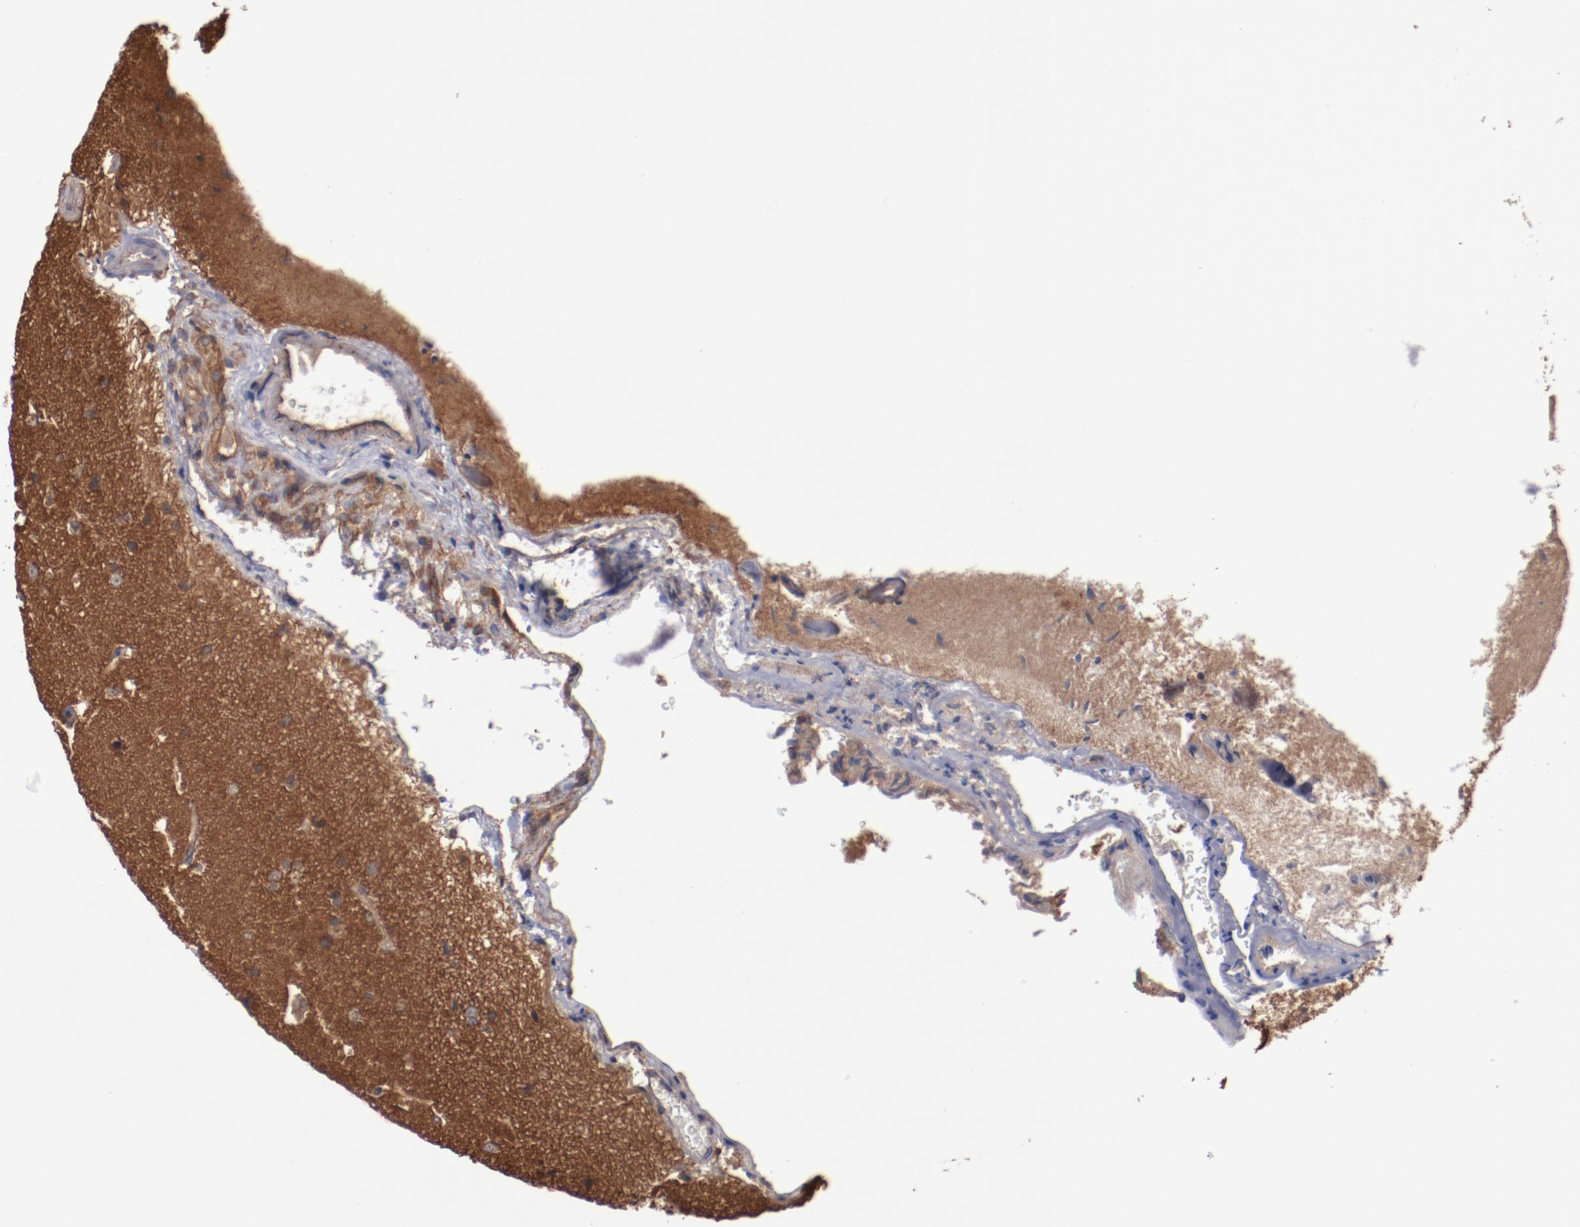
{"staining": {"intensity": "moderate", "quantity": "25%-75%", "location": "cytoplasmic/membranous"}, "tissue": "glioma", "cell_type": "Tumor cells", "image_type": "cancer", "snomed": [{"axis": "morphology", "description": "Glioma, malignant, Low grade"}, {"axis": "topography", "description": "Cerebral cortex"}], "caption": "Tumor cells display medium levels of moderate cytoplasmic/membranous expression in approximately 25%-75% of cells in malignant low-grade glioma.", "gene": "DNAAF2", "patient": {"sex": "female", "age": 47}}